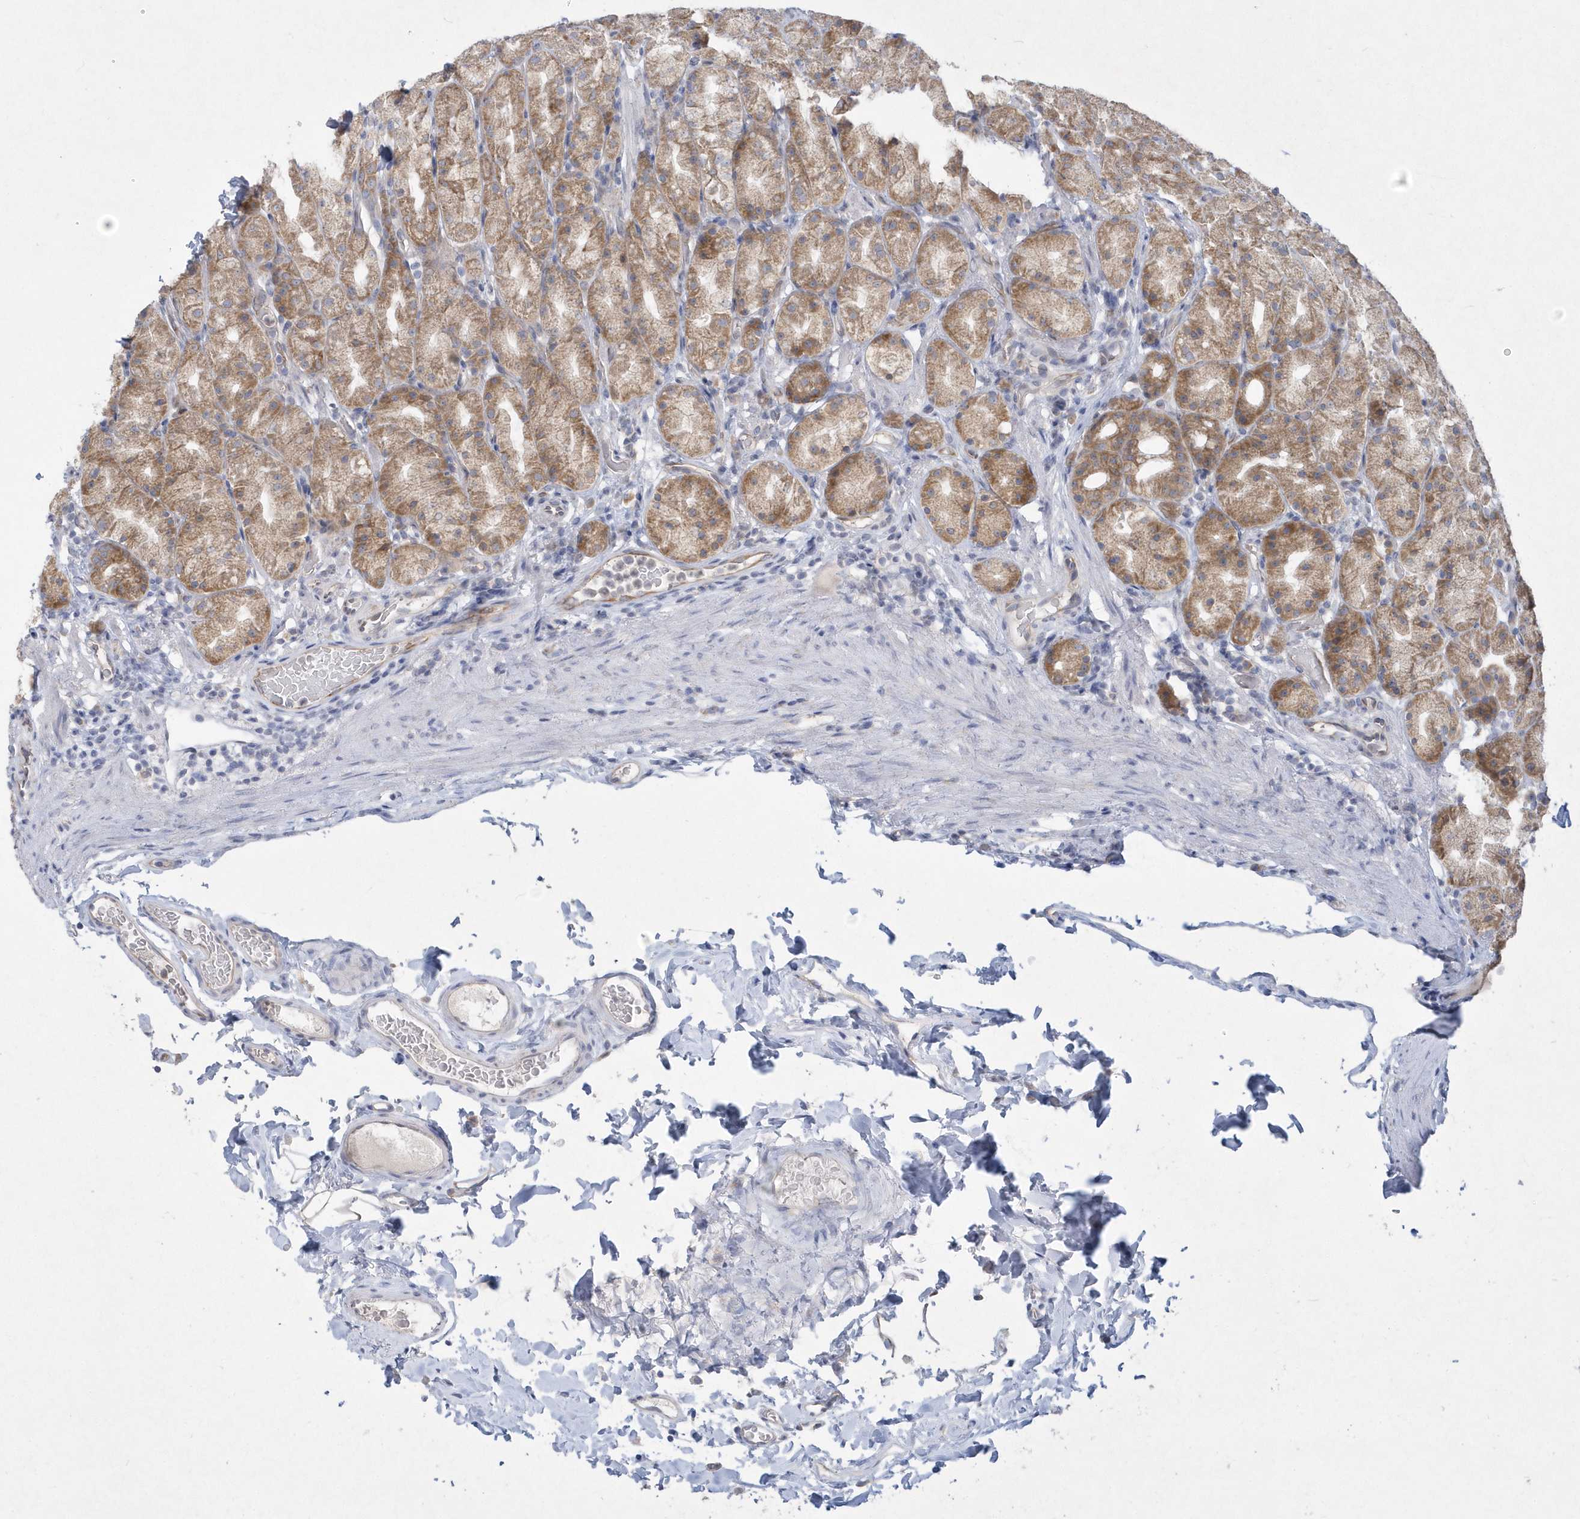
{"staining": {"intensity": "moderate", "quantity": ">75%", "location": "cytoplasmic/membranous"}, "tissue": "stomach", "cell_type": "Glandular cells", "image_type": "normal", "snomed": [{"axis": "morphology", "description": "Normal tissue, NOS"}, {"axis": "topography", "description": "Stomach, upper"}], "caption": "Approximately >75% of glandular cells in unremarkable human stomach display moderate cytoplasmic/membranous protein positivity as visualized by brown immunohistochemical staining.", "gene": "DGAT1", "patient": {"sex": "male", "age": 68}}